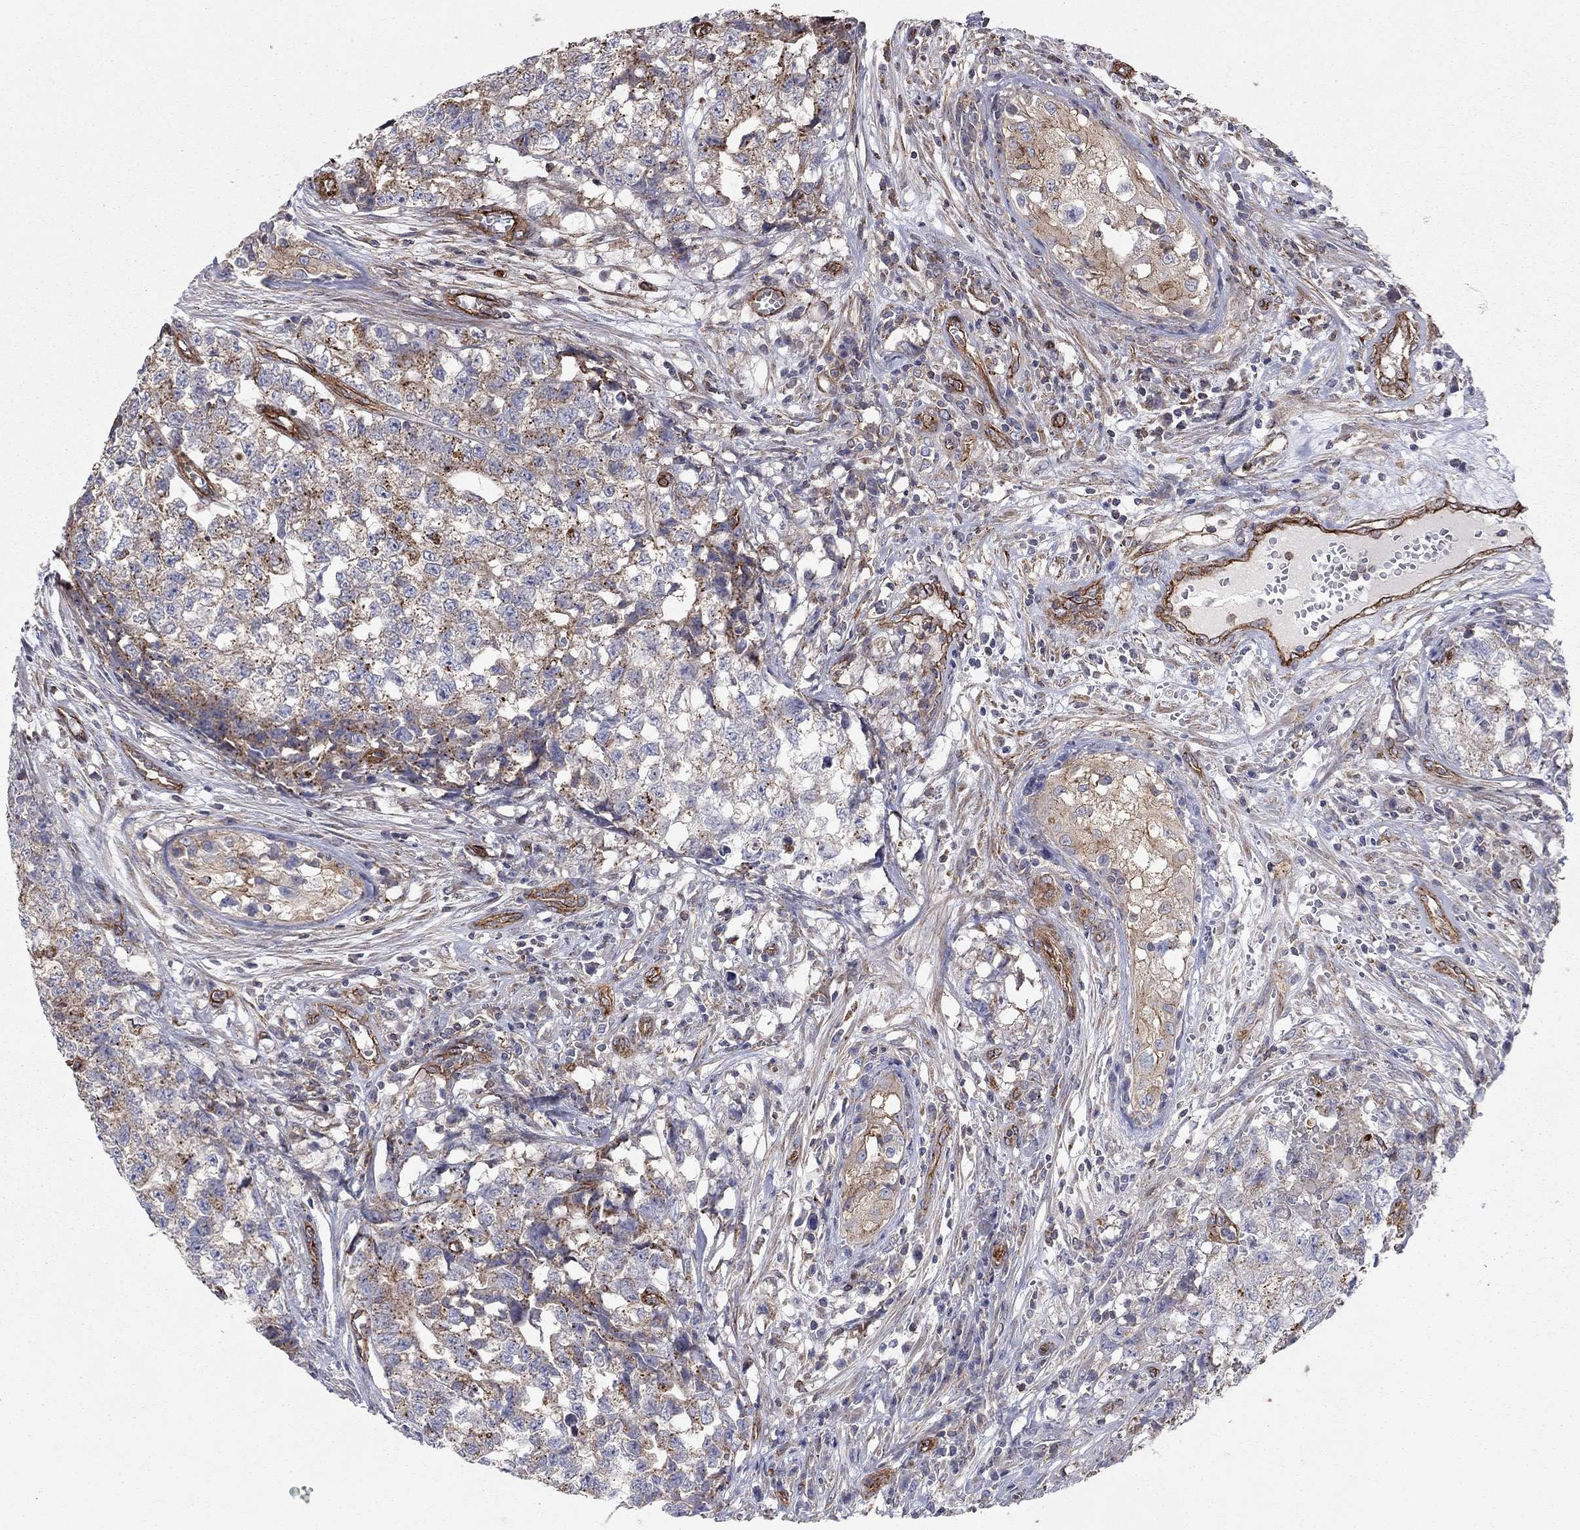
{"staining": {"intensity": "moderate", "quantity": "<25%", "location": "cytoplasmic/membranous"}, "tissue": "testis cancer", "cell_type": "Tumor cells", "image_type": "cancer", "snomed": [{"axis": "morphology", "description": "Seminoma, NOS"}, {"axis": "morphology", "description": "Carcinoma, Embryonal, NOS"}, {"axis": "topography", "description": "Testis"}], "caption": "This is a photomicrograph of immunohistochemistry (IHC) staining of seminoma (testis), which shows moderate positivity in the cytoplasmic/membranous of tumor cells.", "gene": "RASEF", "patient": {"sex": "male", "age": 22}}